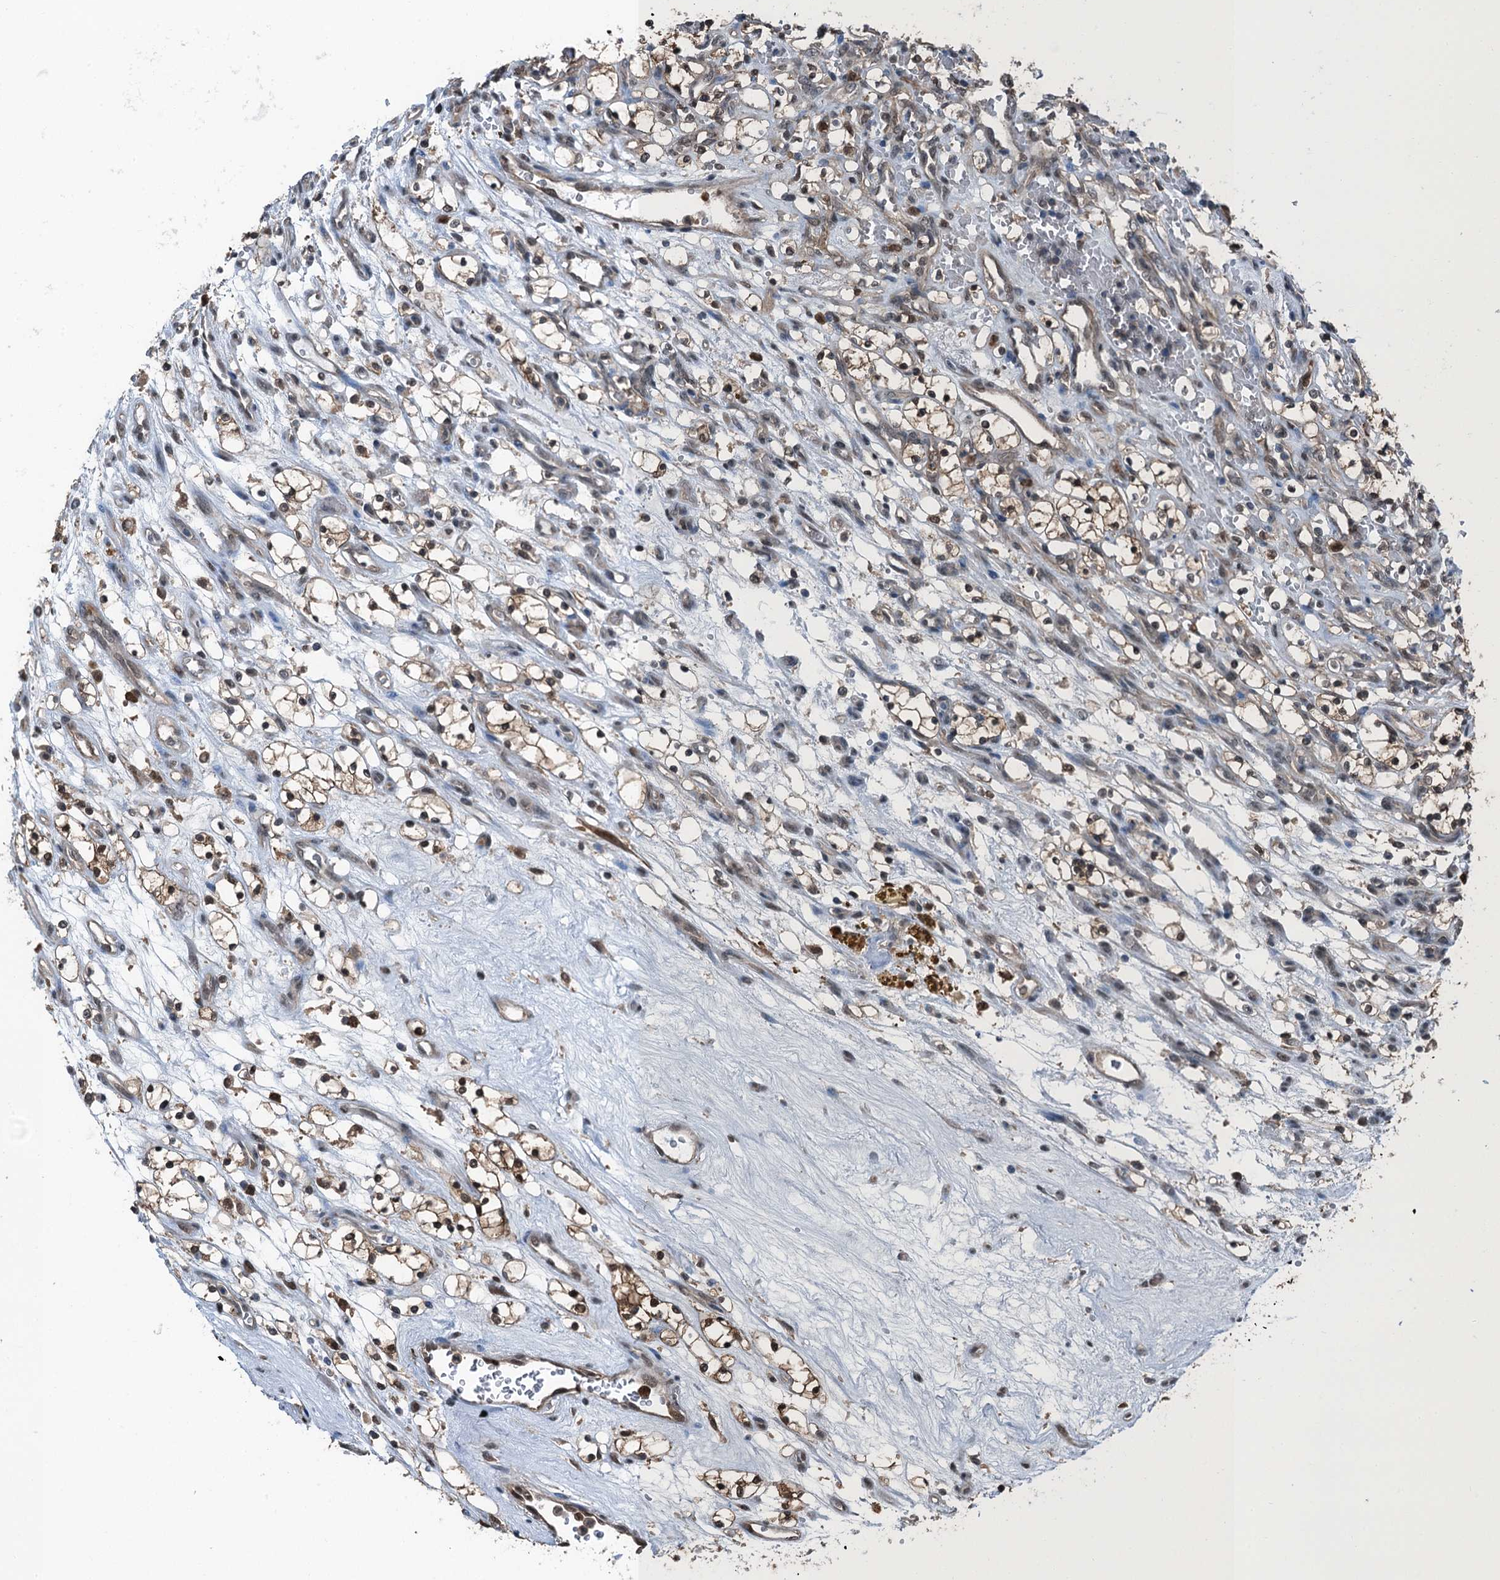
{"staining": {"intensity": "negative", "quantity": "none", "location": "none"}, "tissue": "renal cancer", "cell_type": "Tumor cells", "image_type": "cancer", "snomed": [{"axis": "morphology", "description": "Adenocarcinoma, NOS"}, {"axis": "topography", "description": "Kidney"}], "caption": "Immunohistochemistry of human renal adenocarcinoma displays no positivity in tumor cells.", "gene": "RNH1", "patient": {"sex": "female", "age": 69}}